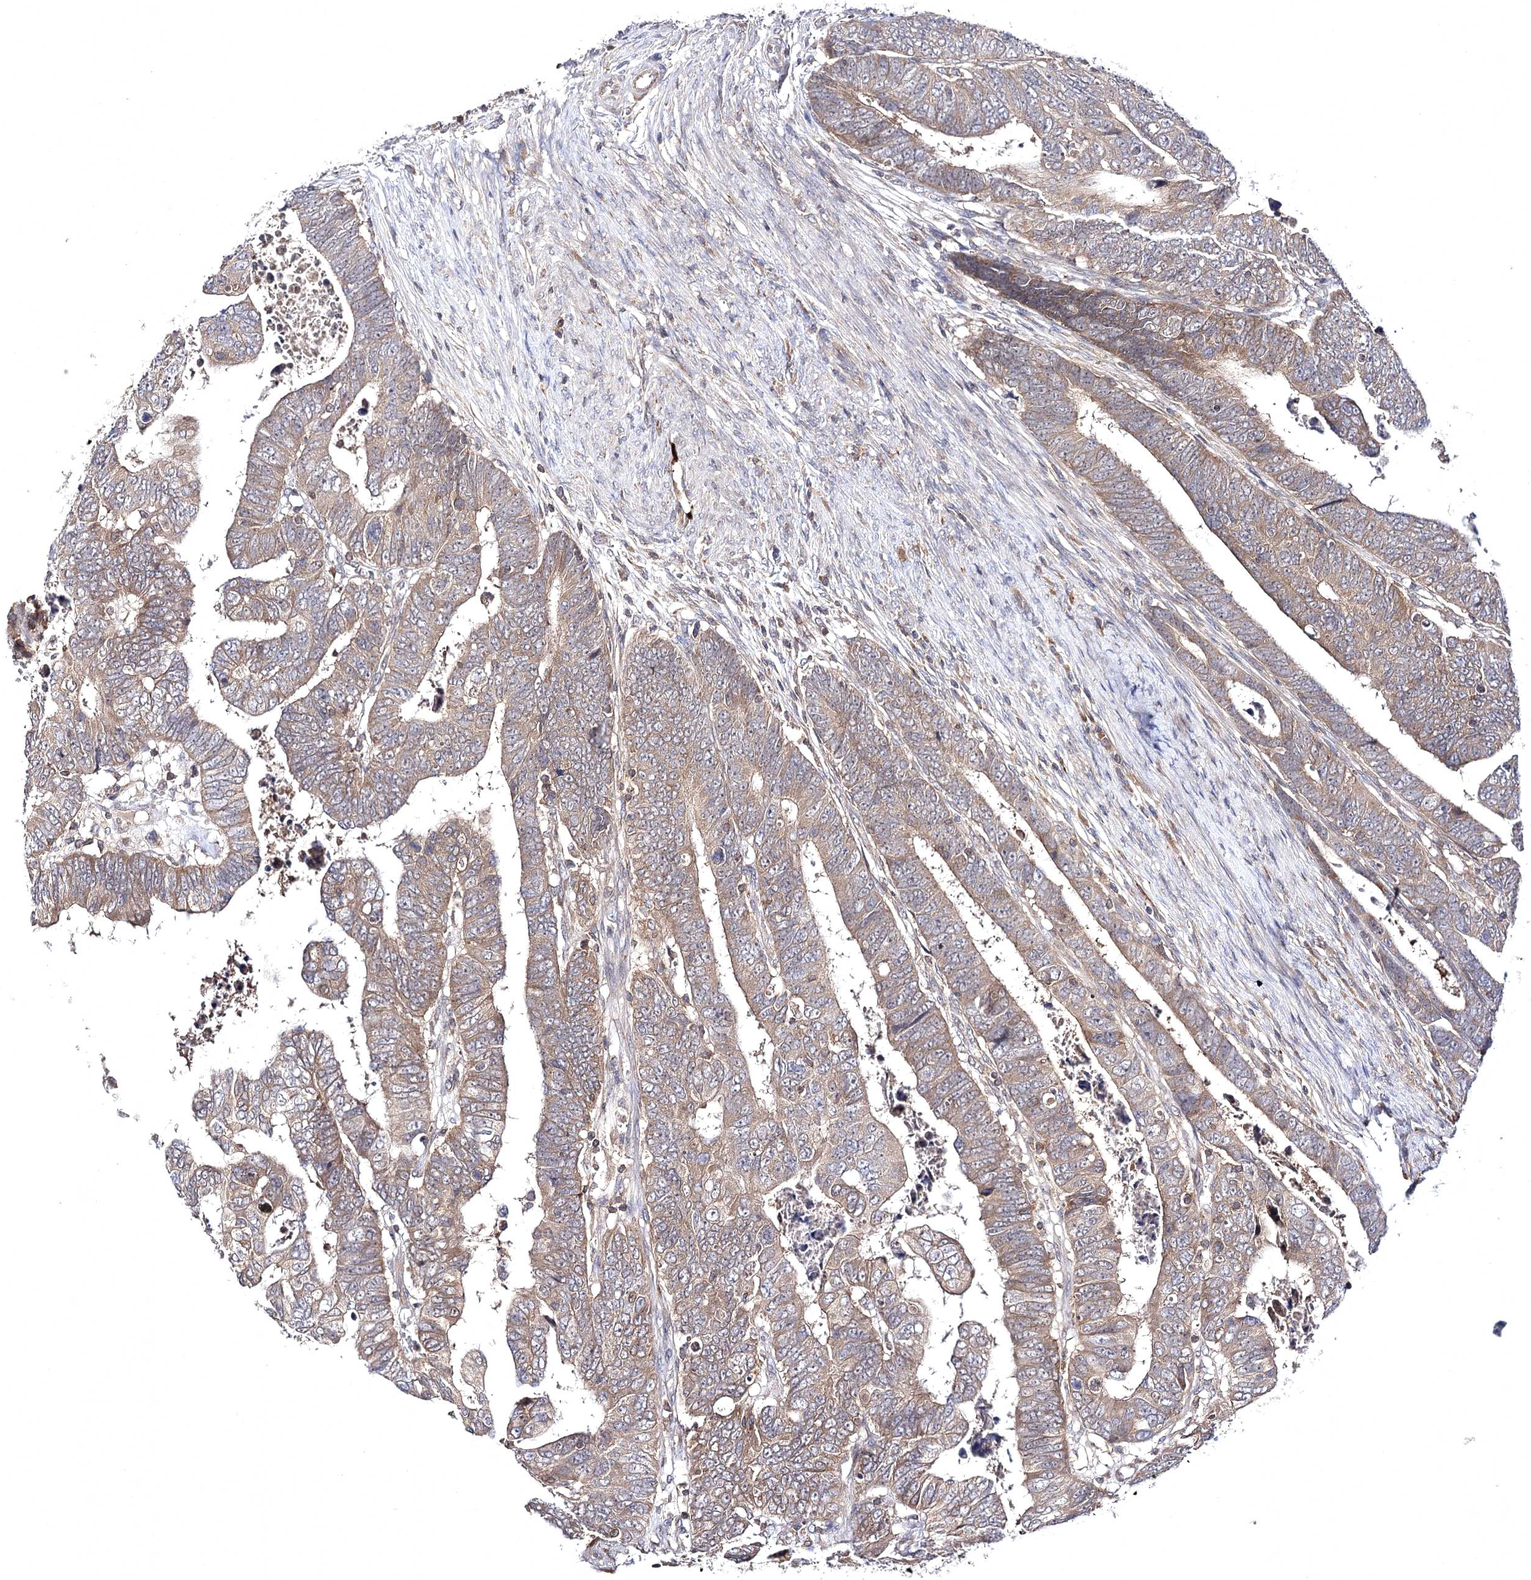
{"staining": {"intensity": "moderate", "quantity": ">75%", "location": "cytoplasmic/membranous"}, "tissue": "colorectal cancer", "cell_type": "Tumor cells", "image_type": "cancer", "snomed": [{"axis": "morphology", "description": "Normal tissue, NOS"}, {"axis": "morphology", "description": "Adenocarcinoma, NOS"}, {"axis": "topography", "description": "Rectum"}], "caption": "Protein expression analysis of adenocarcinoma (colorectal) exhibits moderate cytoplasmic/membranous staining in about >75% of tumor cells.", "gene": "BCR", "patient": {"sex": "female", "age": 65}}